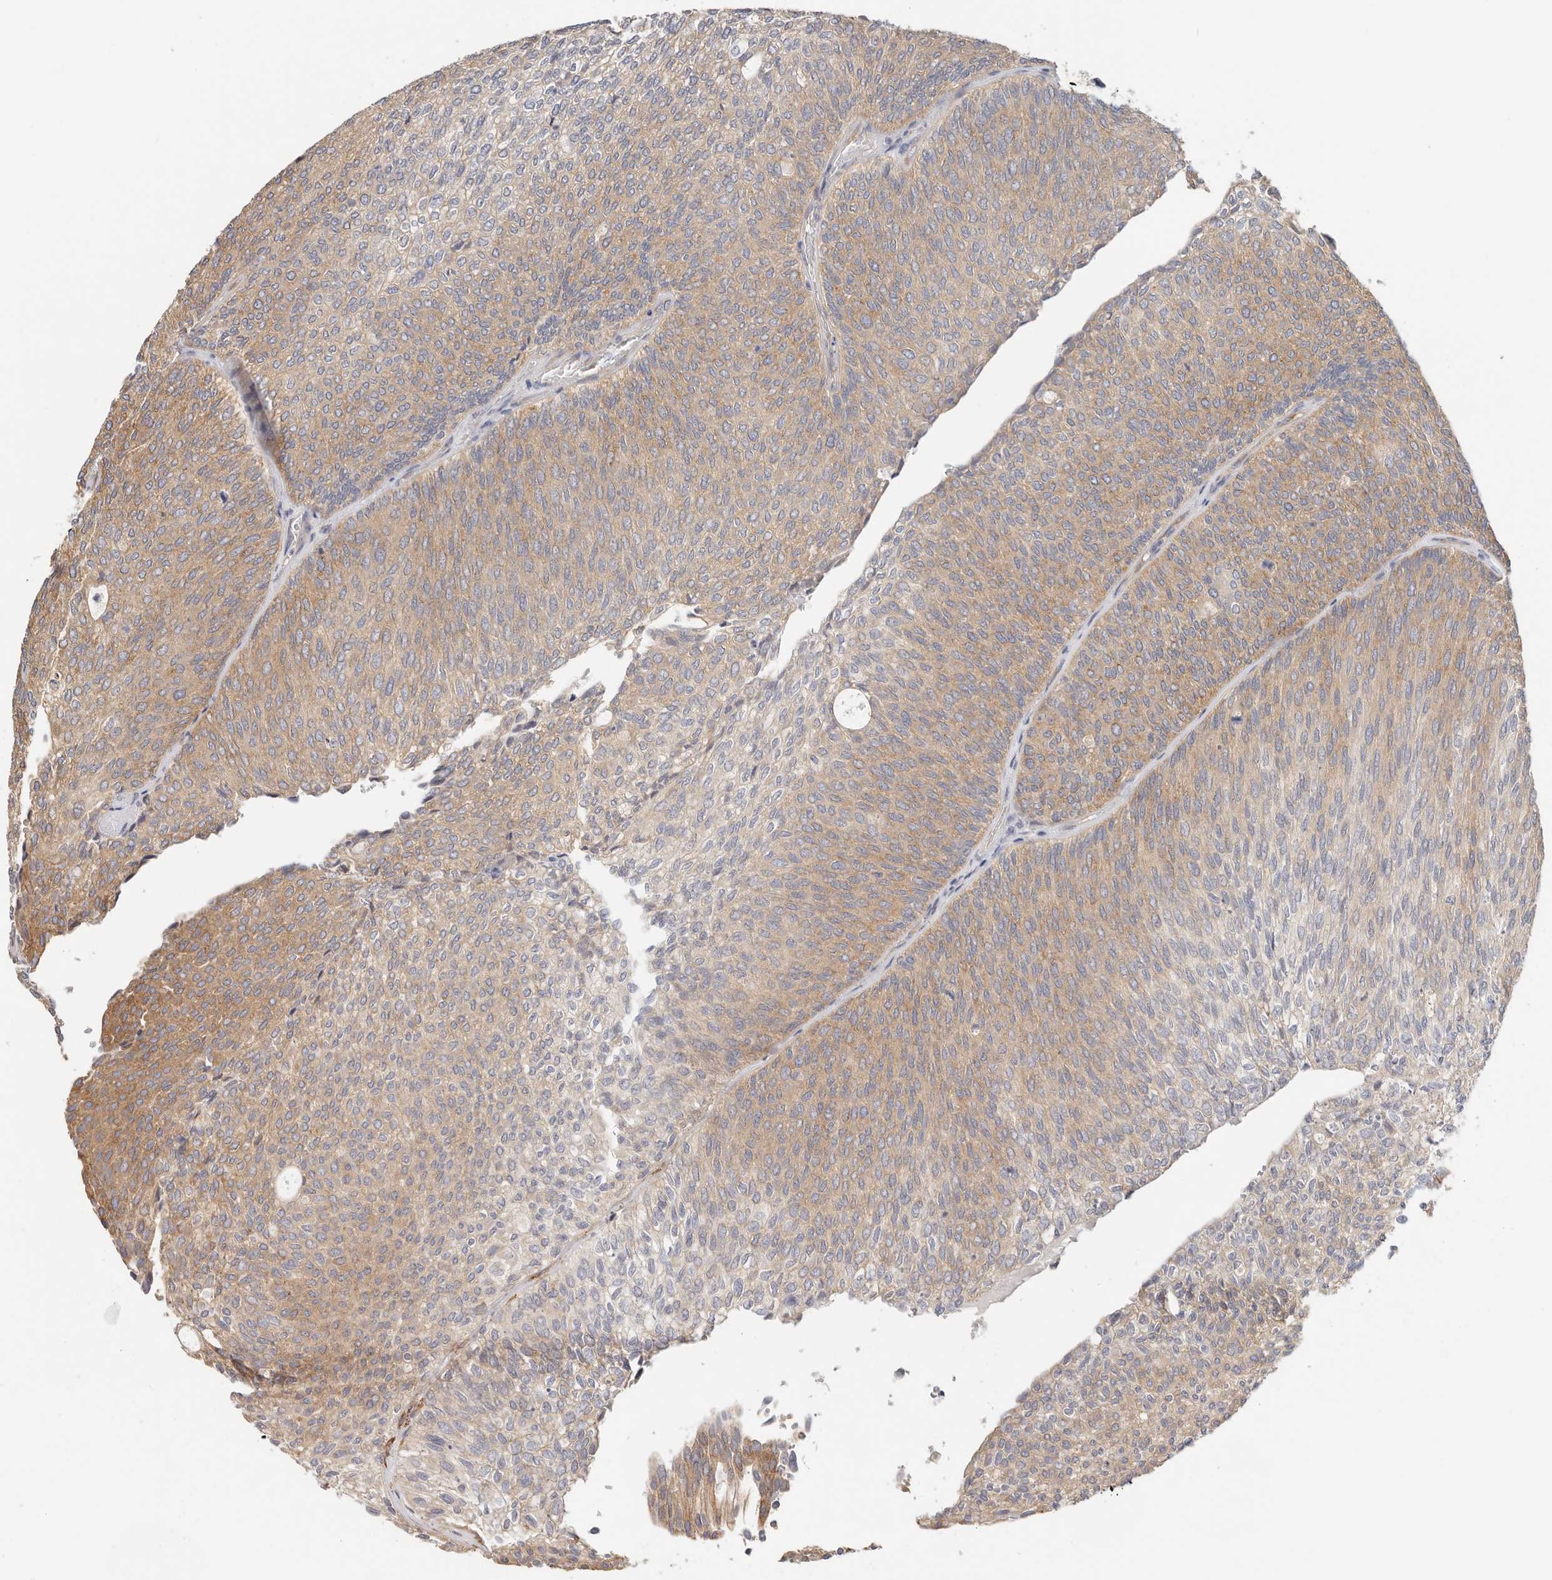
{"staining": {"intensity": "moderate", "quantity": "25%-75%", "location": "cytoplasmic/membranous"}, "tissue": "urothelial cancer", "cell_type": "Tumor cells", "image_type": "cancer", "snomed": [{"axis": "morphology", "description": "Urothelial carcinoma, Low grade"}, {"axis": "topography", "description": "Urinary bladder"}], "caption": "This image reveals immunohistochemistry staining of urothelial cancer, with medium moderate cytoplasmic/membranous expression in approximately 25%-75% of tumor cells.", "gene": "AFDN", "patient": {"sex": "female", "age": 79}}